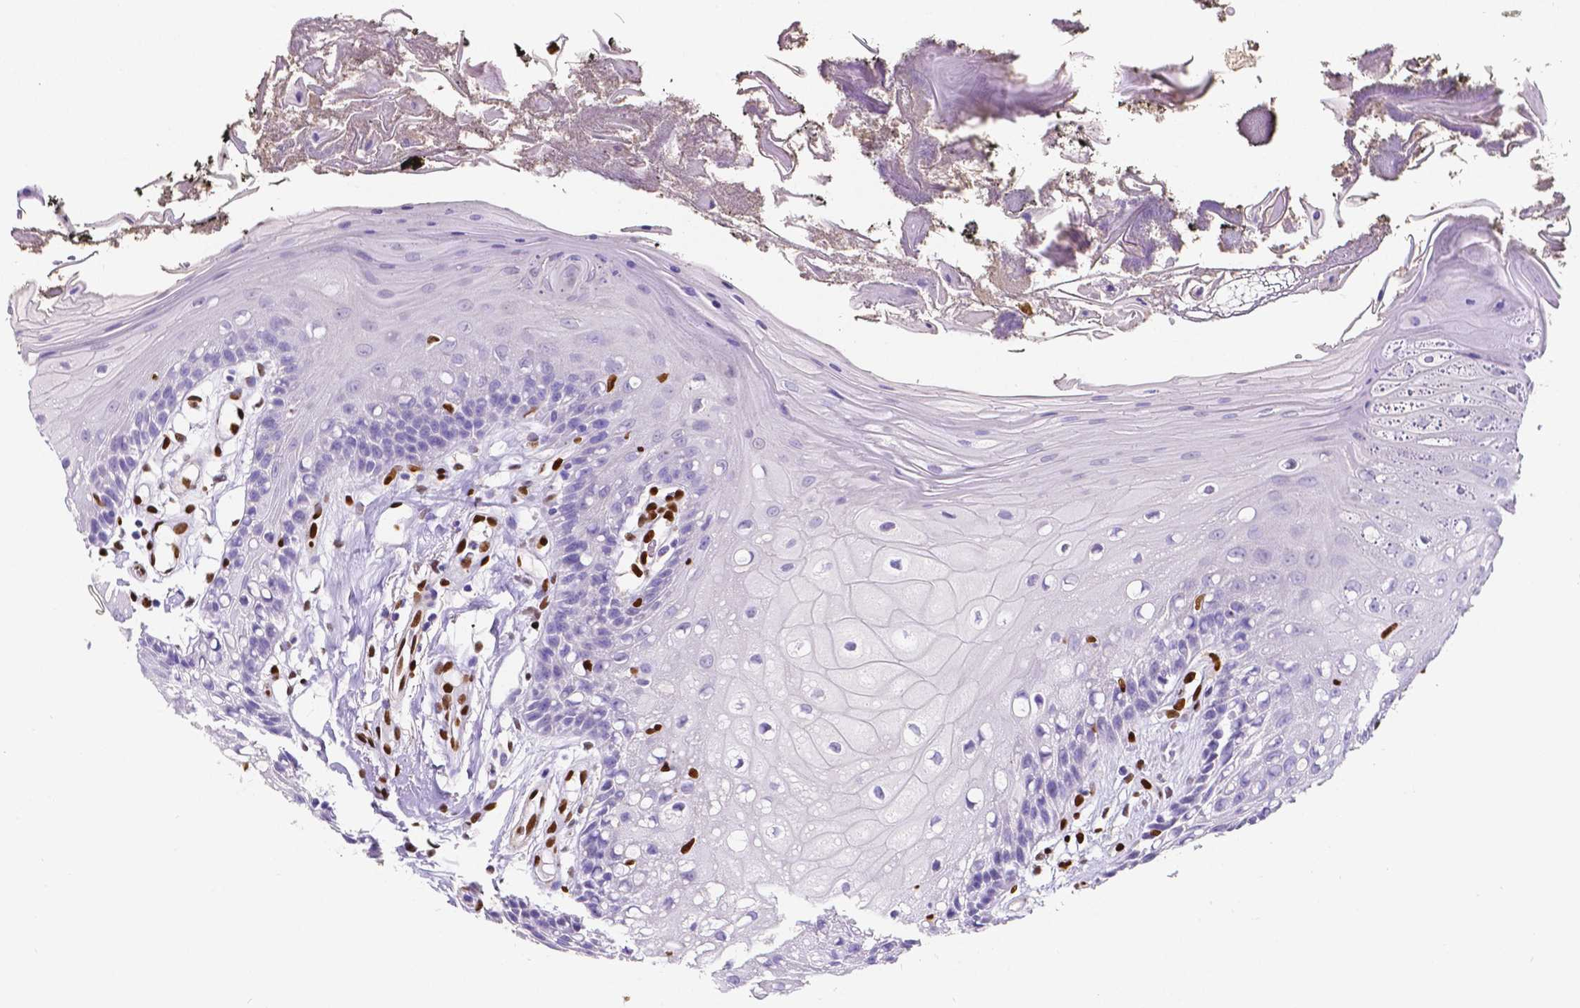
{"staining": {"intensity": "negative", "quantity": "none", "location": "none"}, "tissue": "oral mucosa", "cell_type": "Squamous epithelial cells", "image_type": "normal", "snomed": [{"axis": "morphology", "description": "Normal tissue, NOS"}, {"axis": "morphology", "description": "Squamous cell carcinoma, NOS"}, {"axis": "topography", "description": "Oral tissue"}, {"axis": "topography", "description": "Head-Neck"}], "caption": "This is an immunohistochemistry (IHC) histopathology image of unremarkable human oral mucosa. There is no staining in squamous epithelial cells.", "gene": "MEF2C", "patient": {"sex": "male", "age": 69}}